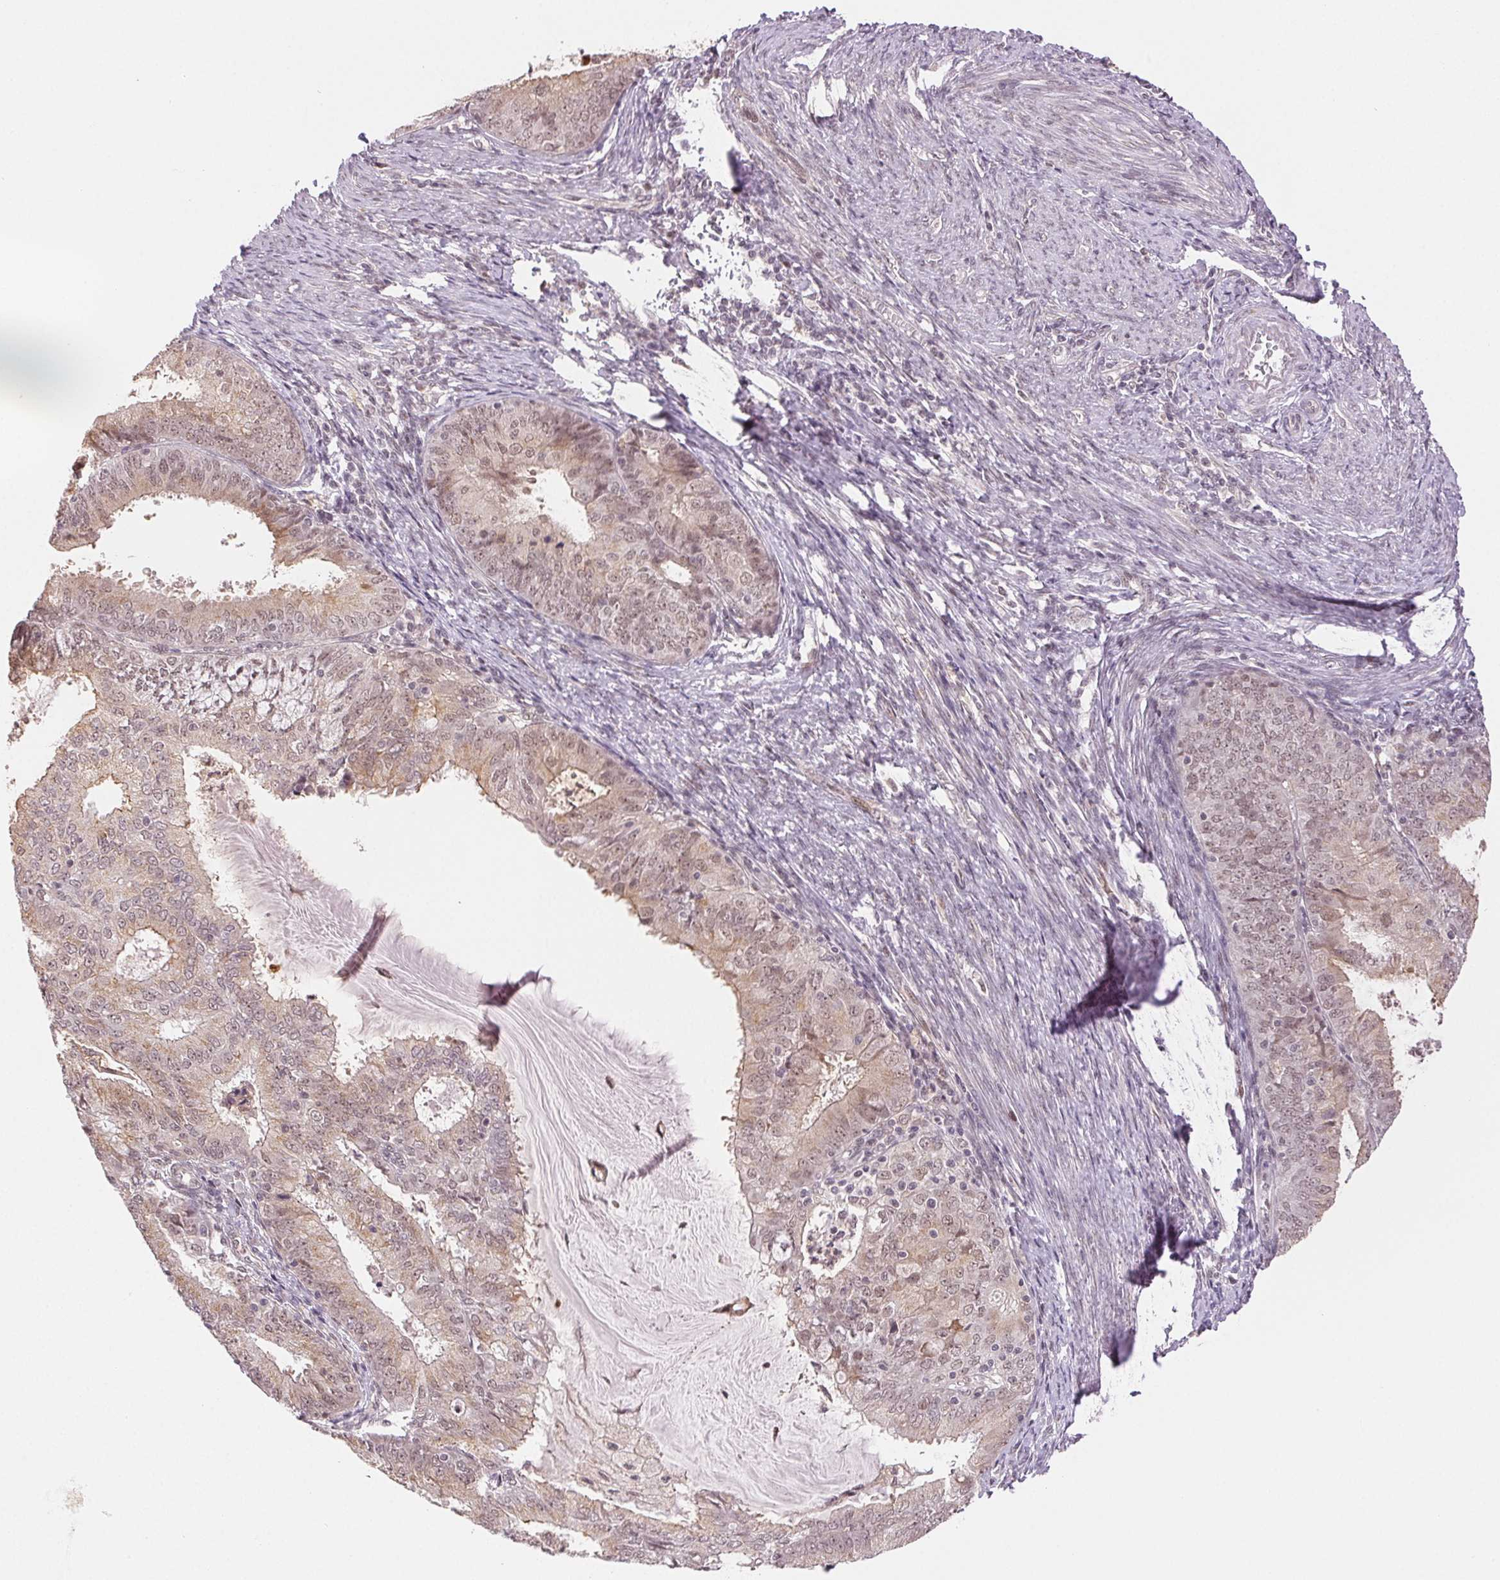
{"staining": {"intensity": "weak", "quantity": ">75%", "location": "cytoplasmic/membranous,nuclear"}, "tissue": "endometrial cancer", "cell_type": "Tumor cells", "image_type": "cancer", "snomed": [{"axis": "morphology", "description": "Adenocarcinoma, NOS"}, {"axis": "topography", "description": "Endometrium"}], "caption": "A photomicrograph of endometrial adenocarcinoma stained for a protein reveals weak cytoplasmic/membranous and nuclear brown staining in tumor cells.", "gene": "GRHL3", "patient": {"sex": "female", "age": 57}}